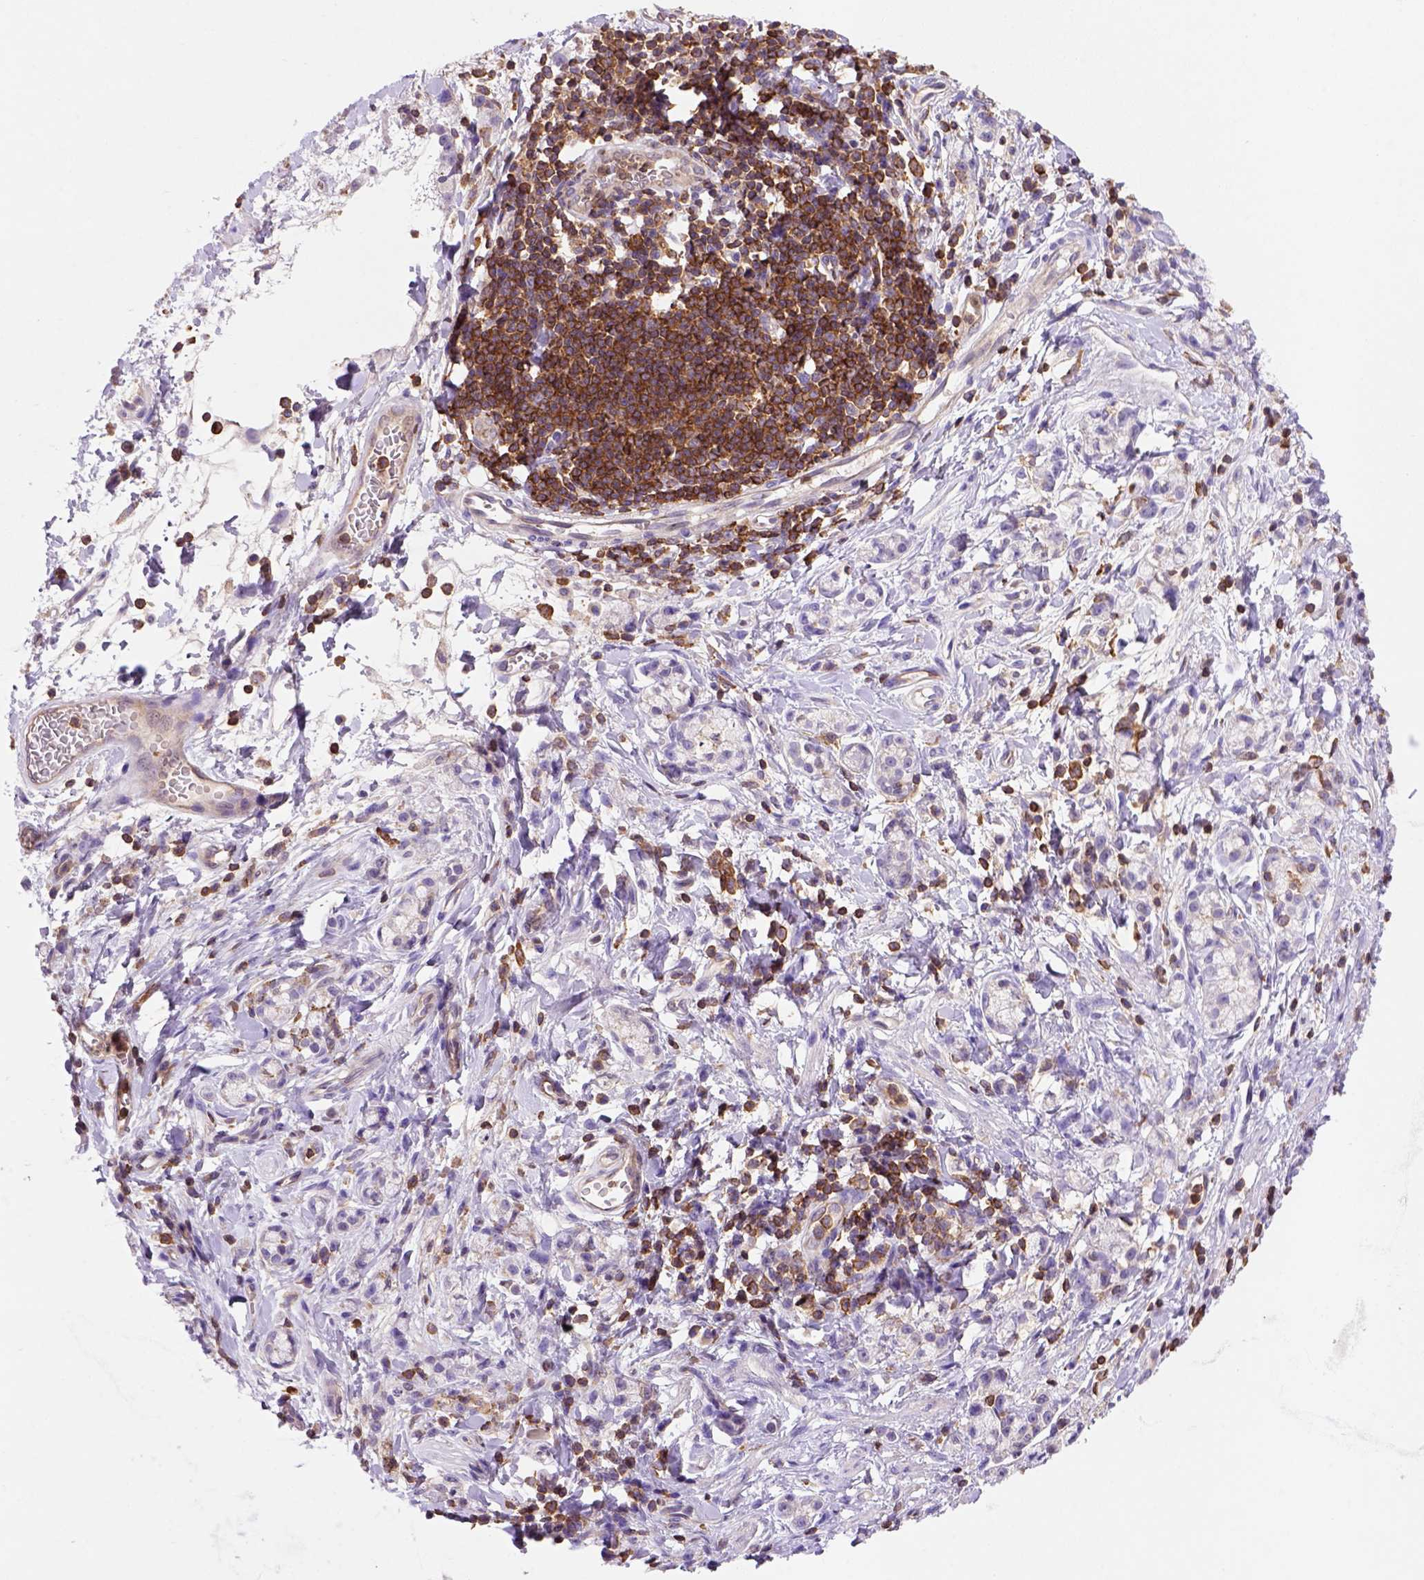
{"staining": {"intensity": "negative", "quantity": "none", "location": "none"}, "tissue": "stomach cancer", "cell_type": "Tumor cells", "image_type": "cancer", "snomed": [{"axis": "morphology", "description": "Adenocarcinoma, NOS"}, {"axis": "topography", "description": "Stomach"}], "caption": "Photomicrograph shows no significant protein staining in tumor cells of stomach cancer.", "gene": "INPP5D", "patient": {"sex": "male", "age": 58}}